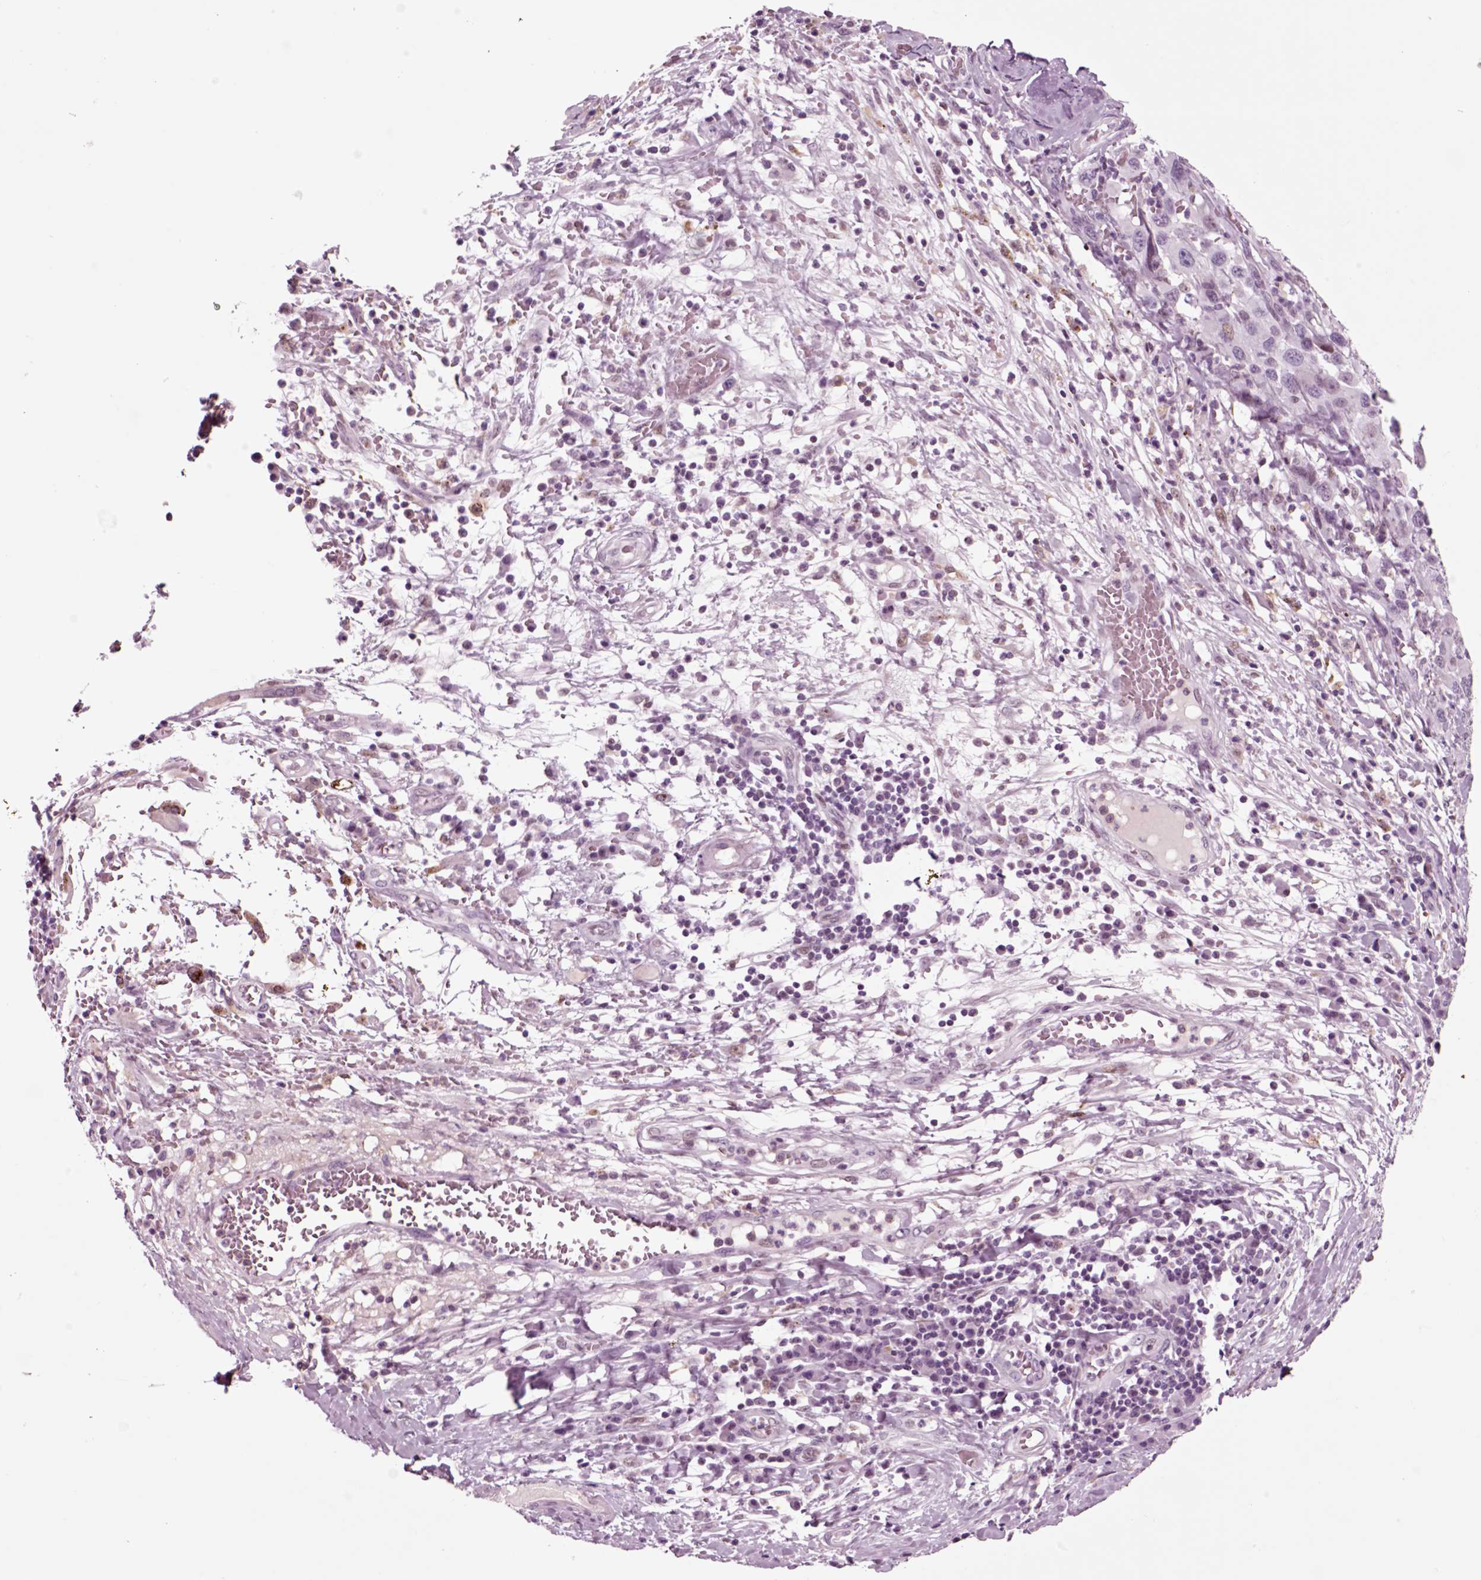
{"staining": {"intensity": "negative", "quantity": "none", "location": "none"}, "tissue": "melanoma", "cell_type": "Tumor cells", "image_type": "cancer", "snomed": [{"axis": "morphology", "description": "Malignant melanoma, NOS"}, {"axis": "topography", "description": "Skin"}], "caption": "This is an immunohistochemistry (IHC) photomicrograph of melanoma. There is no positivity in tumor cells.", "gene": "CHGB", "patient": {"sex": "female", "age": 91}}